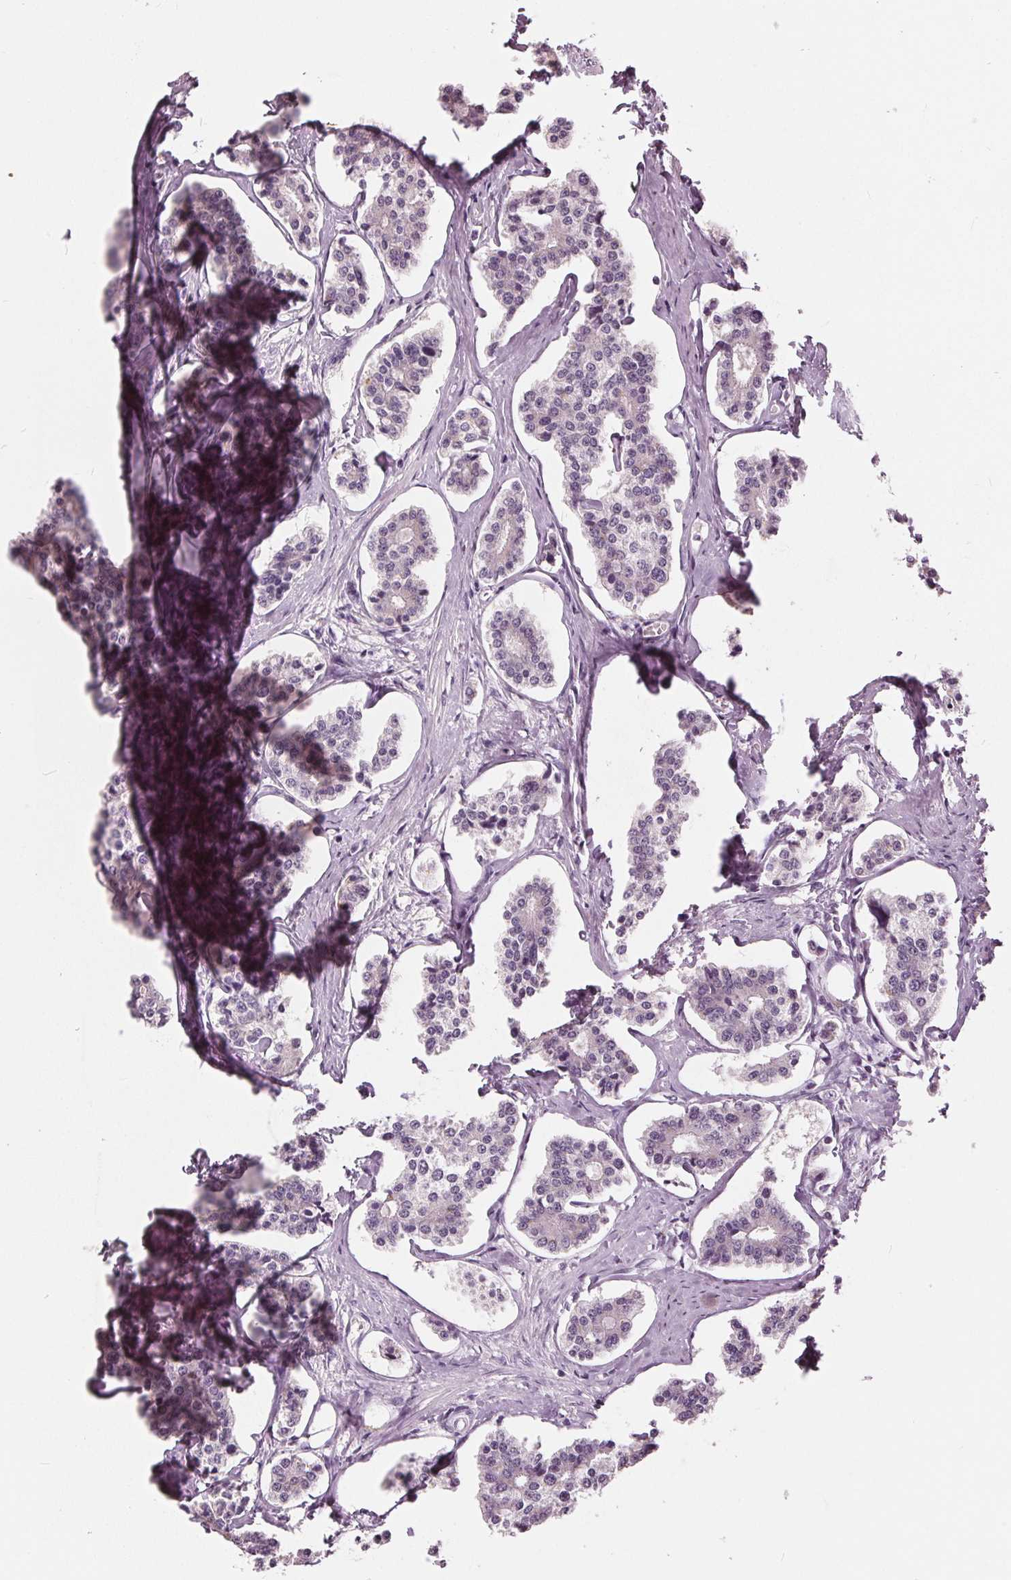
{"staining": {"intensity": "negative", "quantity": "none", "location": "none"}, "tissue": "carcinoid", "cell_type": "Tumor cells", "image_type": "cancer", "snomed": [{"axis": "morphology", "description": "Carcinoid, malignant, NOS"}, {"axis": "topography", "description": "Small intestine"}], "caption": "This photomicrograph is of carcinoid stained with IHC to label a protein in brown with the nuclei are counter-stained blue. There is no staining in tumor cells. (DAB IHC visualized using brightfield microscopy, high magnification).", "gene": "TKFC", "patient": {"sex": "female", "age": 65}}